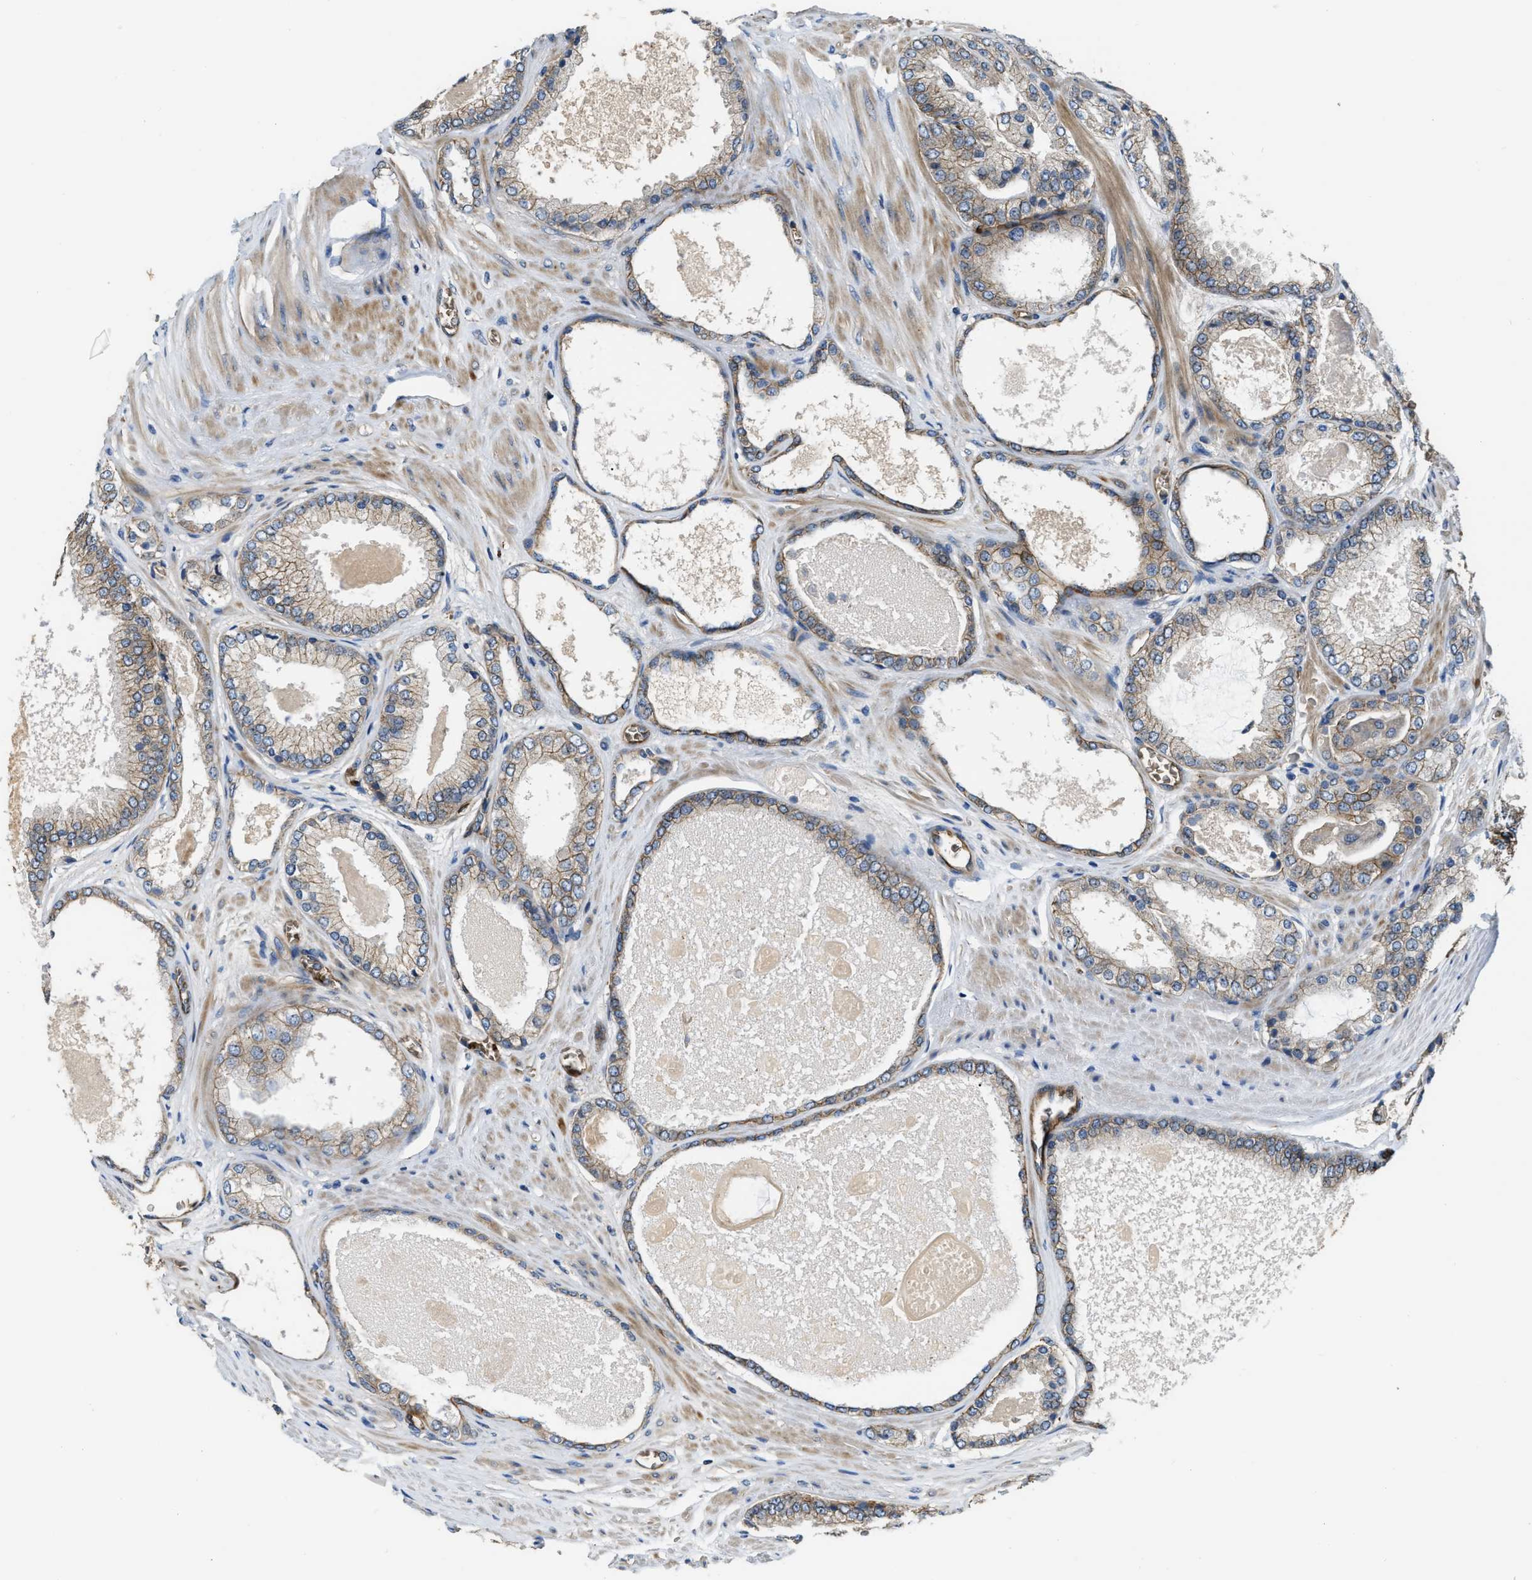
{"staining": {"intensity": "moderate", "quantity": "25%-75%", "location": "cytoplasmic/membranous"}, "tissue": "prostate cancer", "cell_type": "Tumor cells", "image_type": "cancer", "snomed": [{"axis": "morphology", "description": "Adenocarcinoma, High grade"}, {"axis": "topography", "description": "Prostate"}], "caption": "An immunohistochemistry (IHC) histopathology image of neoplastic tissue is shown. Protein staining in brown labels moderate cytoplasmic/membranous positivity in prostate cancer (adenocarcinoma (high-grade)) within tumor cells.", "gene": "ERC1", "patient": {"sex": "male", "age": 65}}